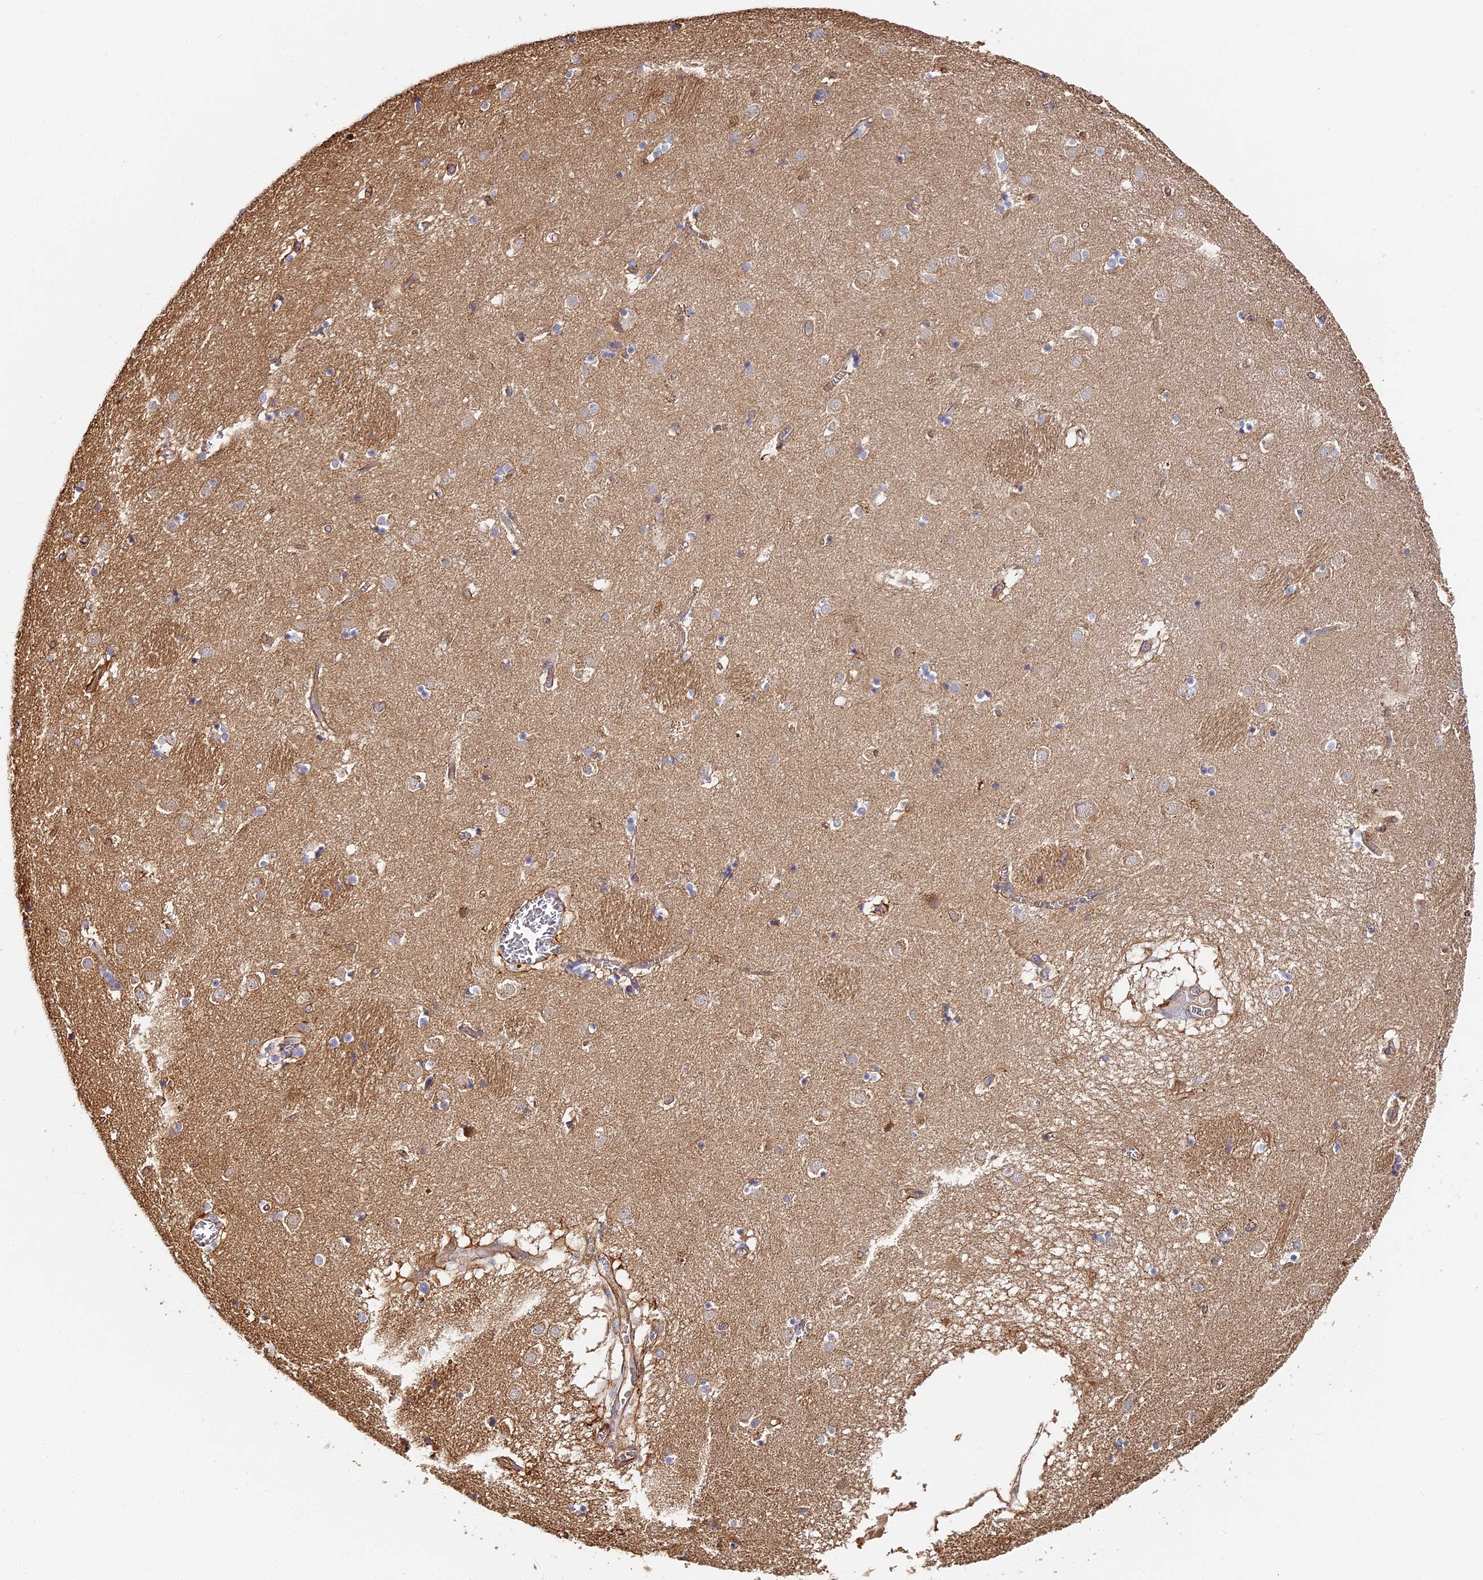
{"staining": {"intensity": "negative", "quantity": "none", "location": "none"}, "tissue": "caudate", "cell_type": "Glial cells", "image_type": "normal", "snomed": [{"axis": "morphology", "description": "Normal tissue, NOS"}, {"axis": "topography", "description": "Lateral ventricle wall"}], "caption": "High power microscopy histopathology image of an IHC photomicrograph of unremarkable caudate, revealing no significant staining in glial cells. (DAB (3,3'-diaminobenzidine) immunohistochemistry (IHC), high magnification).", "gene": "CCDC30", "patient": {"sex": "male", "age": 70}}